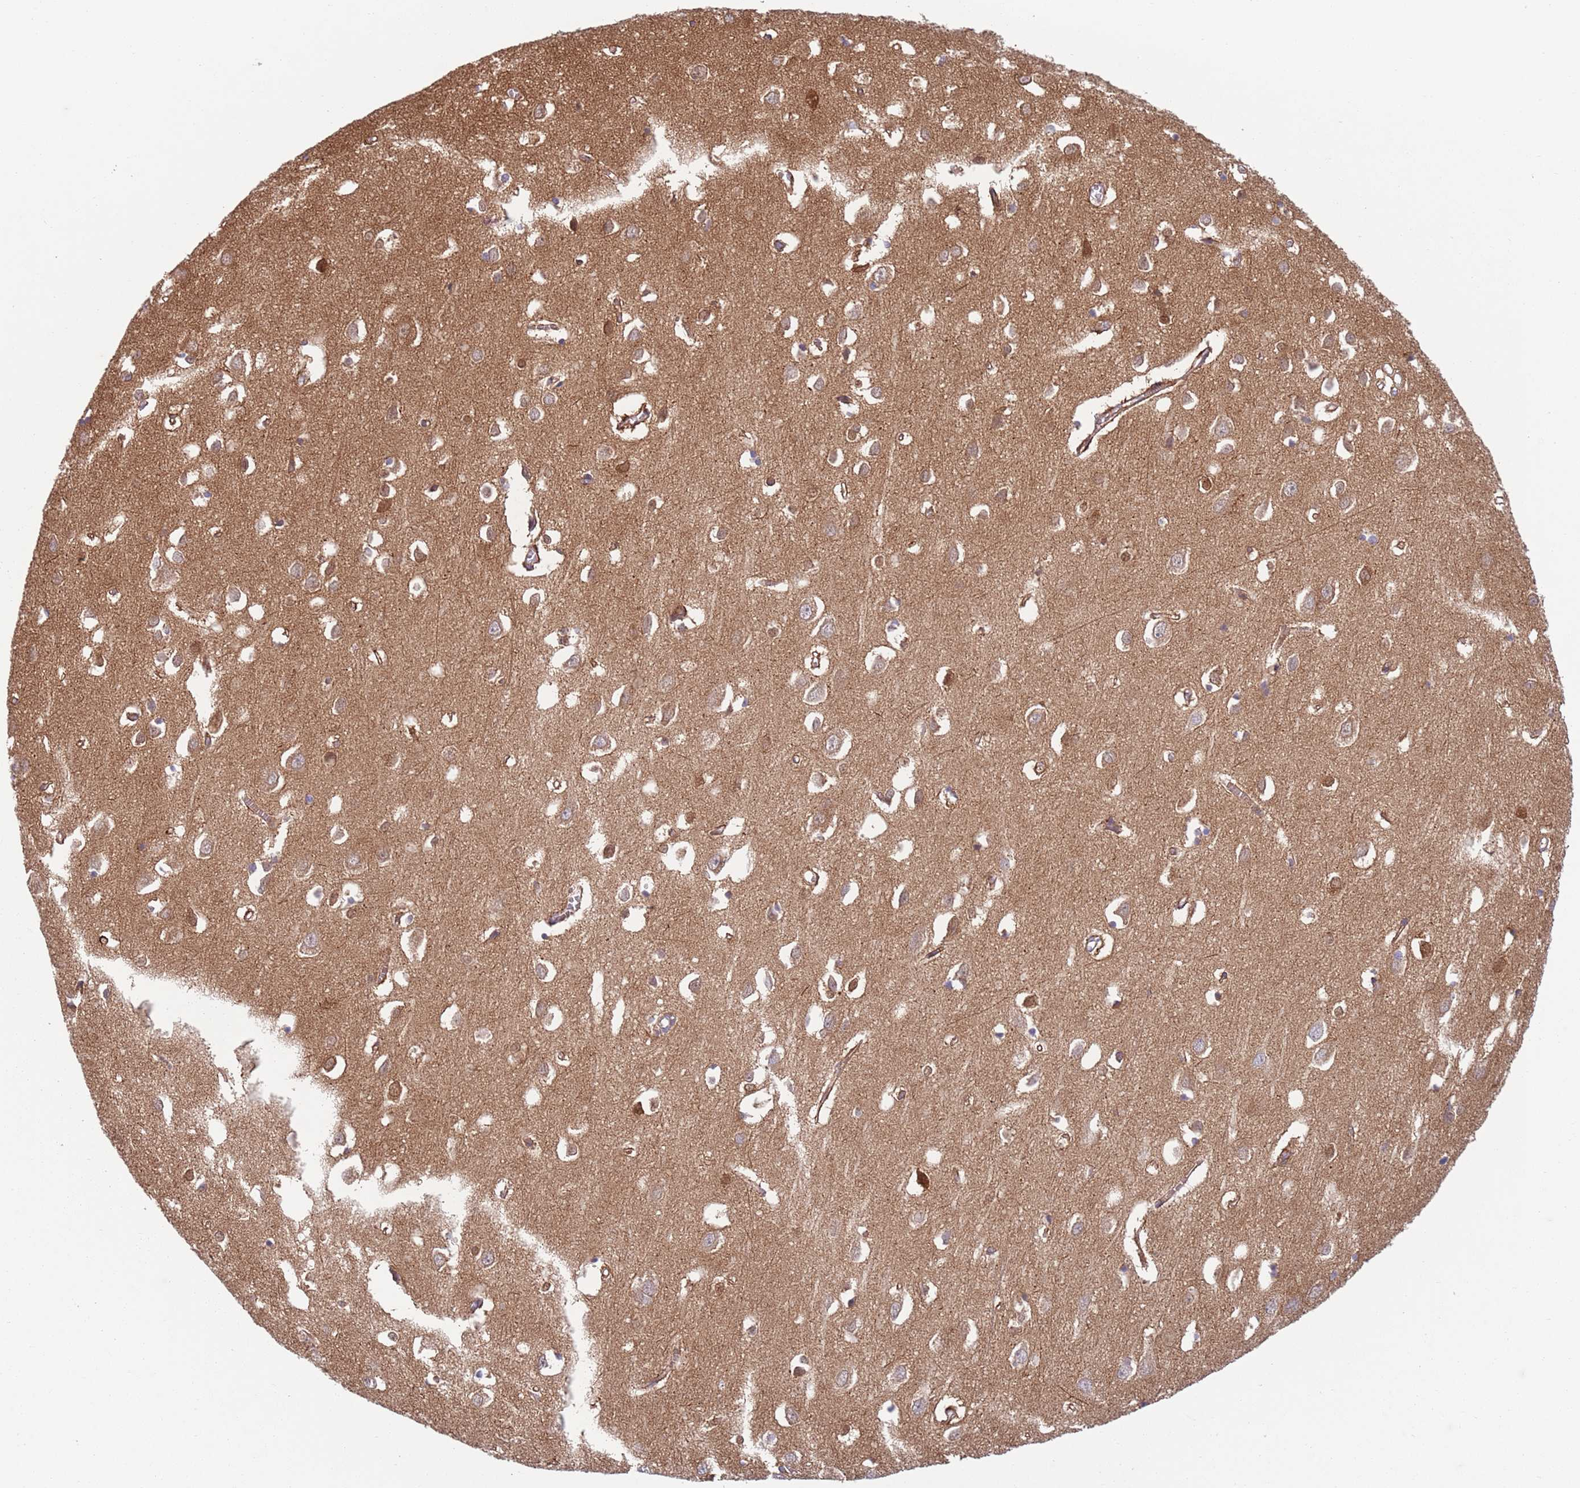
{"staining": {"intensity": "moderate", "quantity": ">75%", "location": "cytoplasmic/membranous"}, "tissue": "cerebral cortex", "cell_type": "Endothelial cells", "image_type": "normal", "snomed": [{"axis": "morphology", "description": "Normal tissue, NOS"}, {"axis": "topography", "description": "Cerebral cortex"}], "caption": "This is an image of immunohistochemistry (IHC) staining of normal cerebral cortex, which shows moderate staining in the cytoplasmic/membranous of endothelial cells.", "gene": "ZMYM5", "patient": {"sex": "female", "age": 64}}